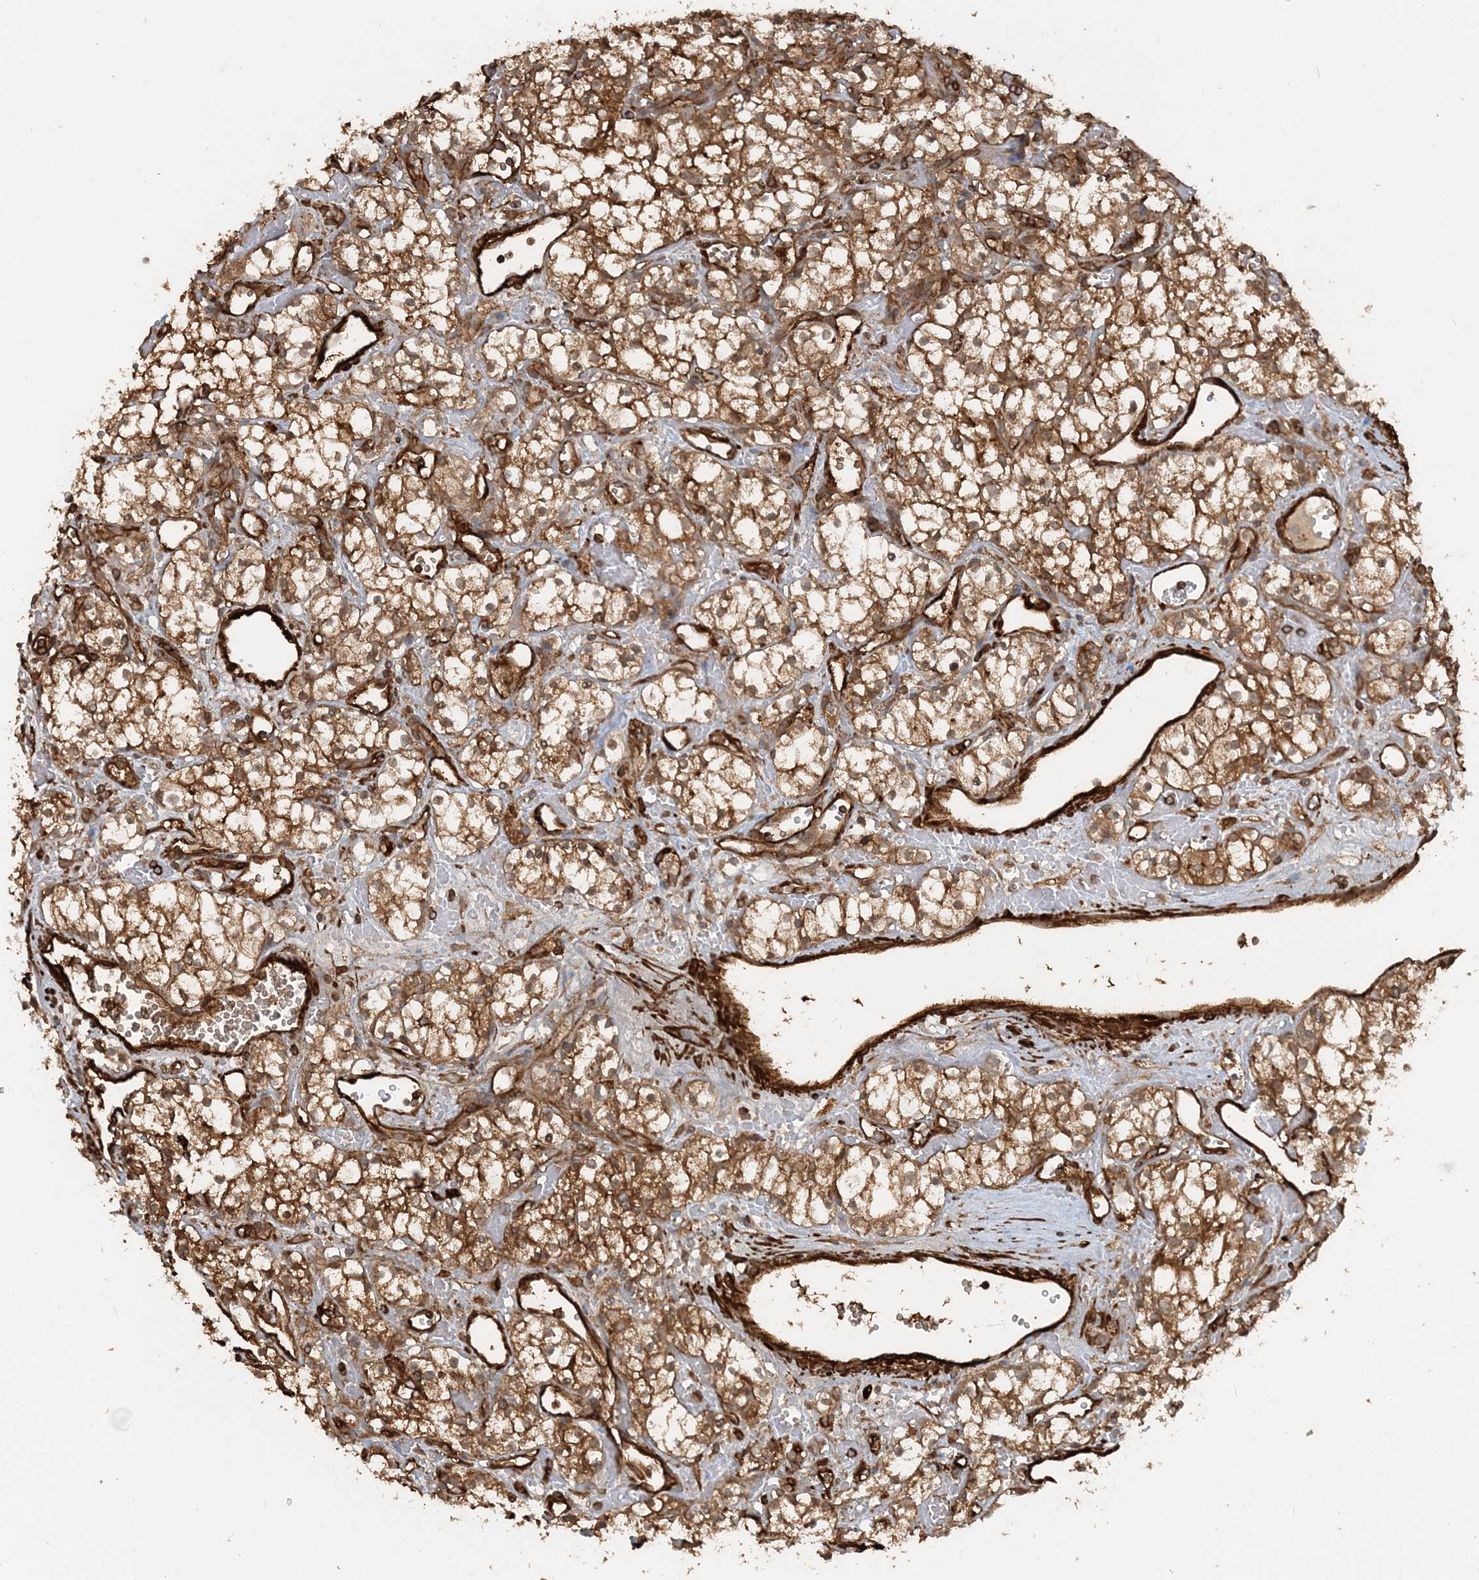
{"staining": {"intensity": "moderate", "quantity": ">75%", "location": "cytoplasmic/membranous,nuclear"}, "tissue": "renal cancer", "cell_type": "Tumor cells", "image_type": "cancer", "snomed": [{"axis": "morphology", "description": "Adenocarcinoma, NOS"}, {"axis": "topography", "description": "Kidney"}], "caption": "Immunohistochemistry (IHC) (DAB (3,3'-diaminobenzidine)) staining of renal adenocarcinoma displays moderate cytoplasmic/membranous and nuclear protein expression in about >75% of tumor cells.", "gene": "DSTN", "patient": {"sex": "male", "age": 59}}